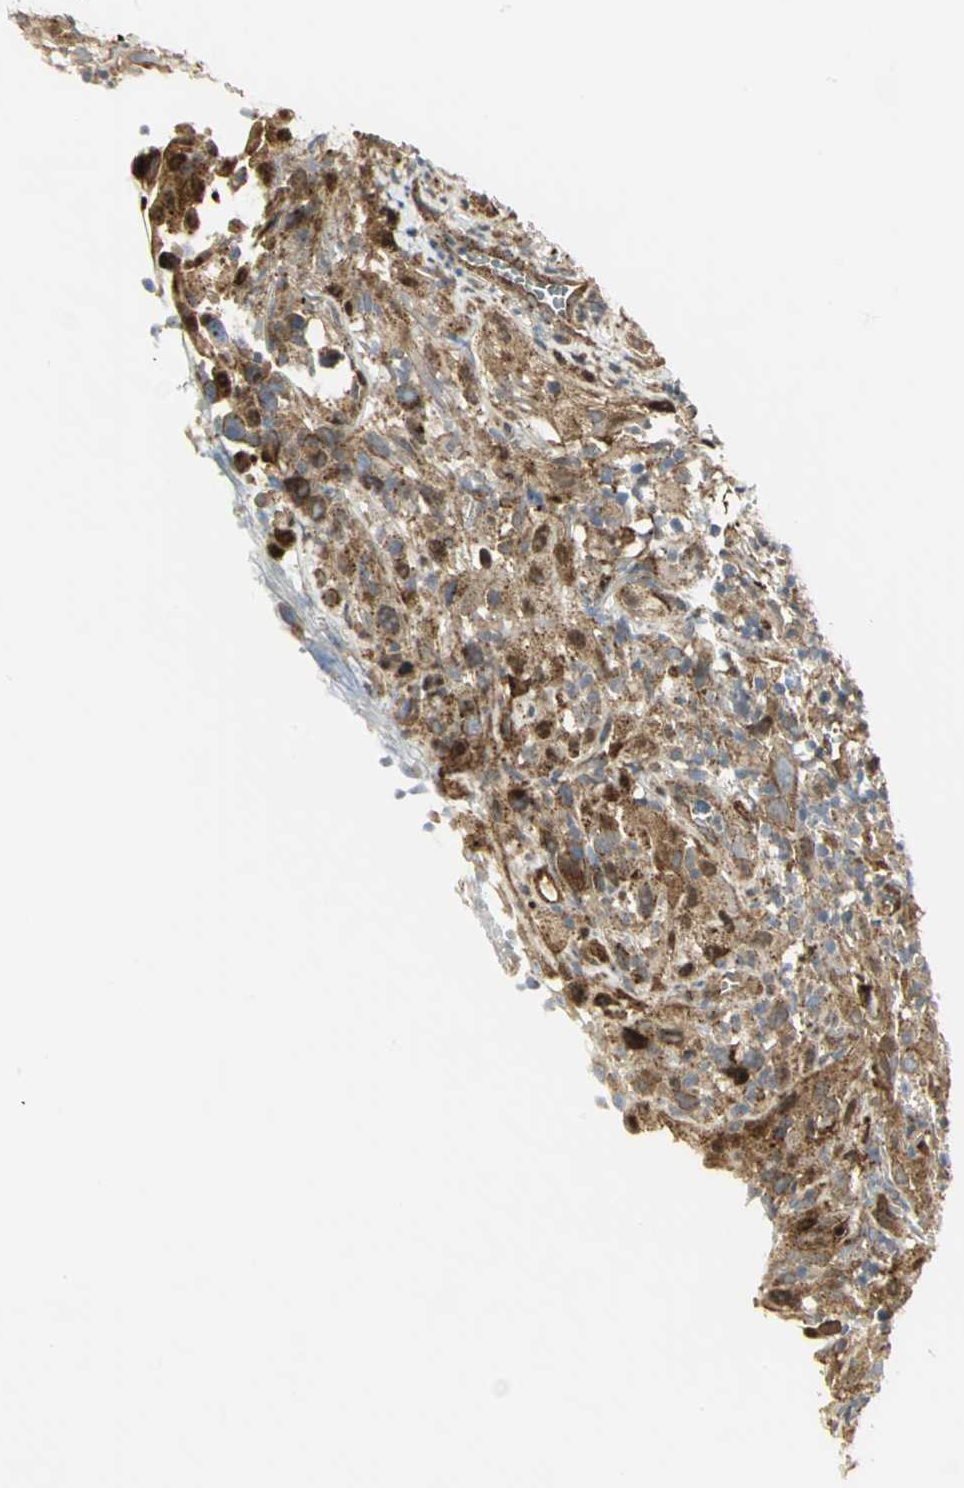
{"staining": {"intensity": "moderate", "quantity": ">75%", "location": "cytoplasmic/membranous"}, "tissue": "thyroid cancer", "cell_type": "Tumor cells", "image_type": "cancer", "snomed": [{"axis": "morphology", "description": "Carcinoma, NOS"}, {"axis": "topography", "description": "Thyroid gland"}], "caption": "Protein staining of thyroid cancer (carcinoma) tissue demonstrates moderate cytoplasmic/membranous expression in about >75% of tumor cells.", "gene": "EEA1", "patient": {"sex": "female", "age": 77}}